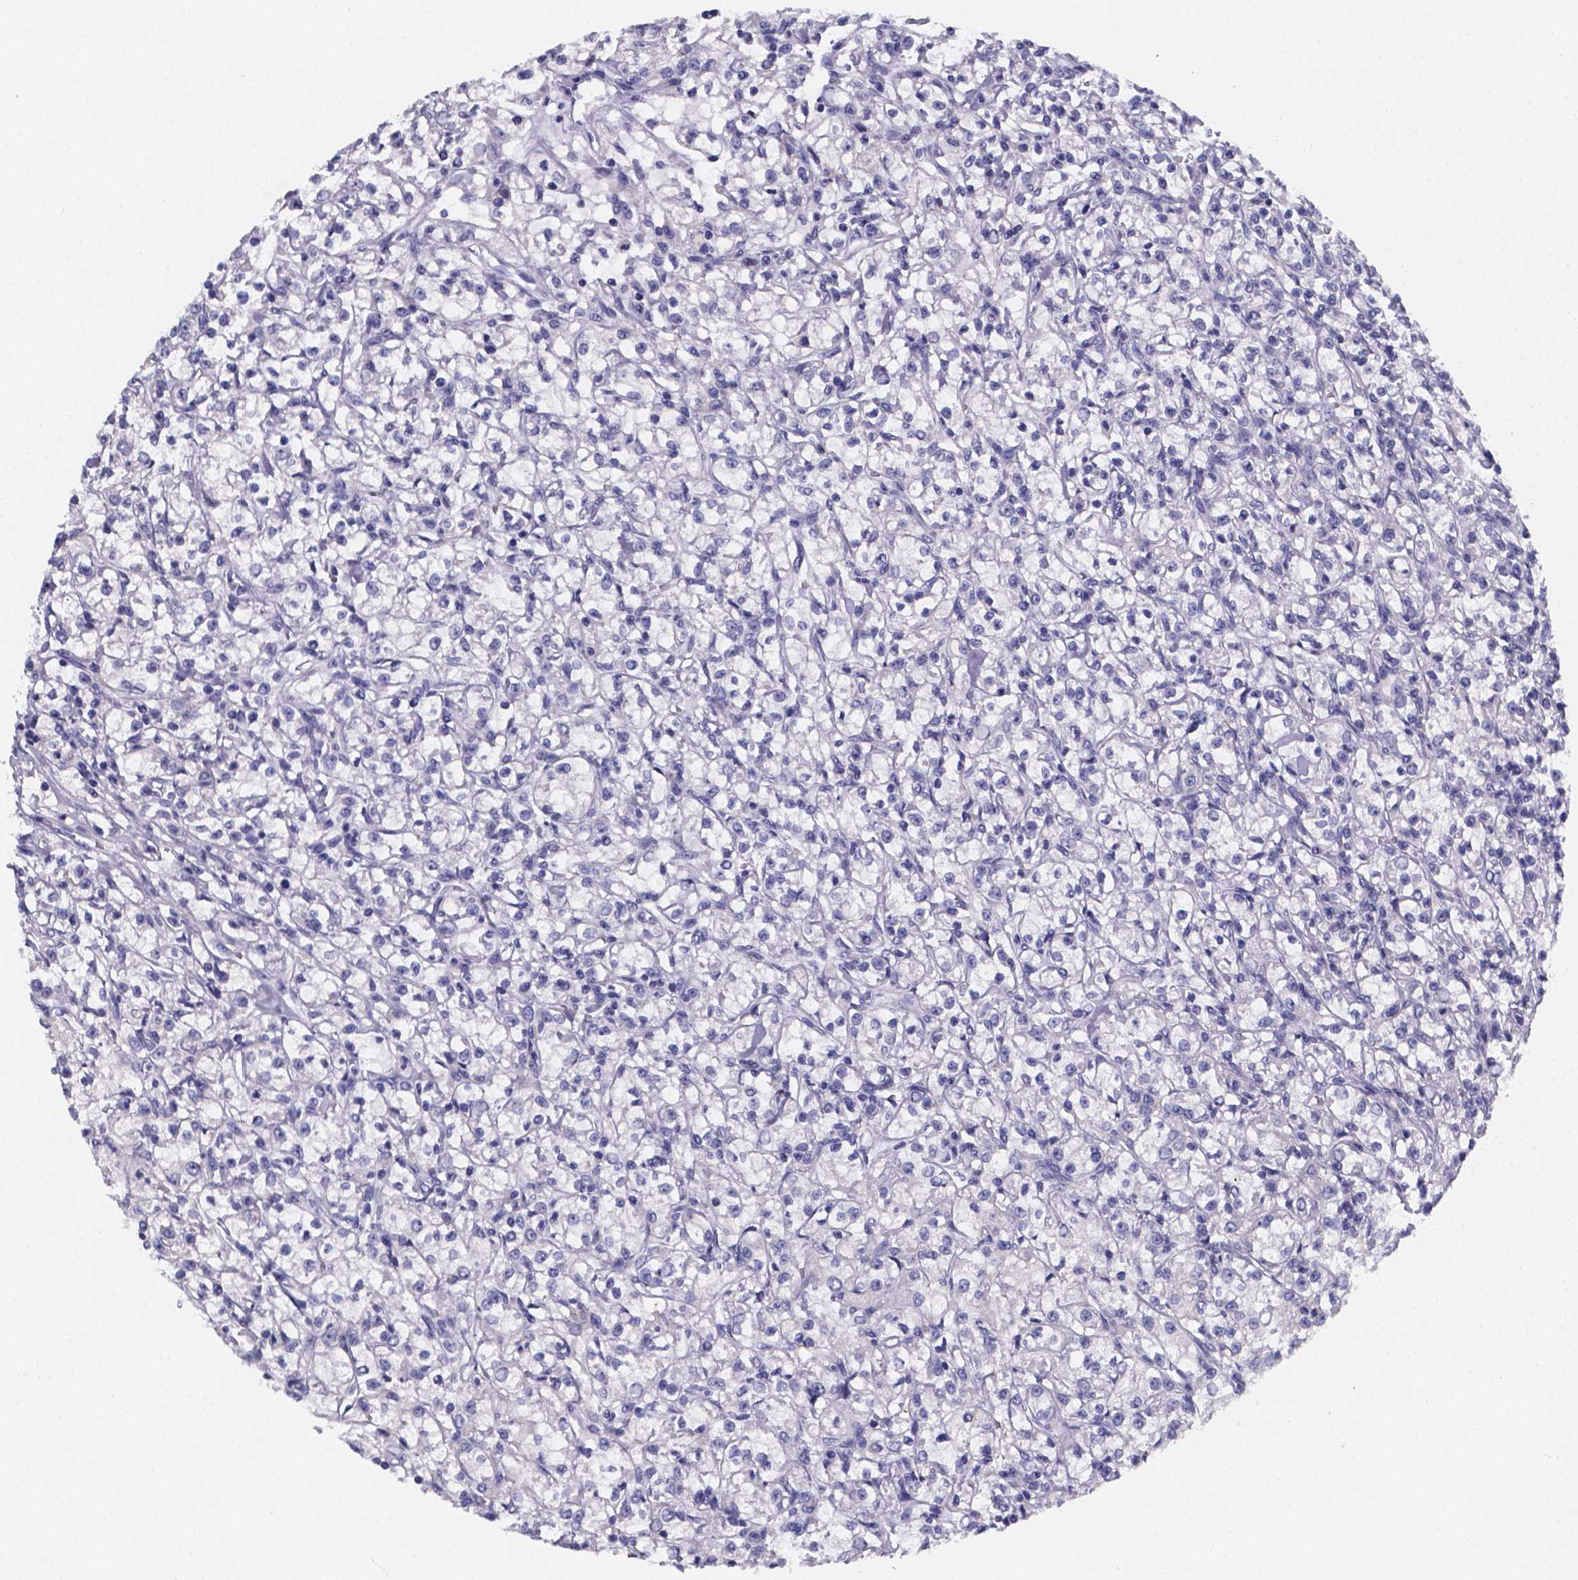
{"staining": {"intensity": "negative", "quantity": "none", "location": "none"}, "tissue": "renal cancer", "cell_type": "Tumor cells", "image_type": "cancer", "snomed": [{"axis": "morphology", "description": "Adenocarcinoma, NOS"}, {"axis": "topography", "description": "Kidney"}], "caption": "Histopathology image shows no protein staining in tumor cells of renal cancer (adenocarcinoma) tissue.", "gene": "PAH", "patient": {"sex": "female", "age": 59}}